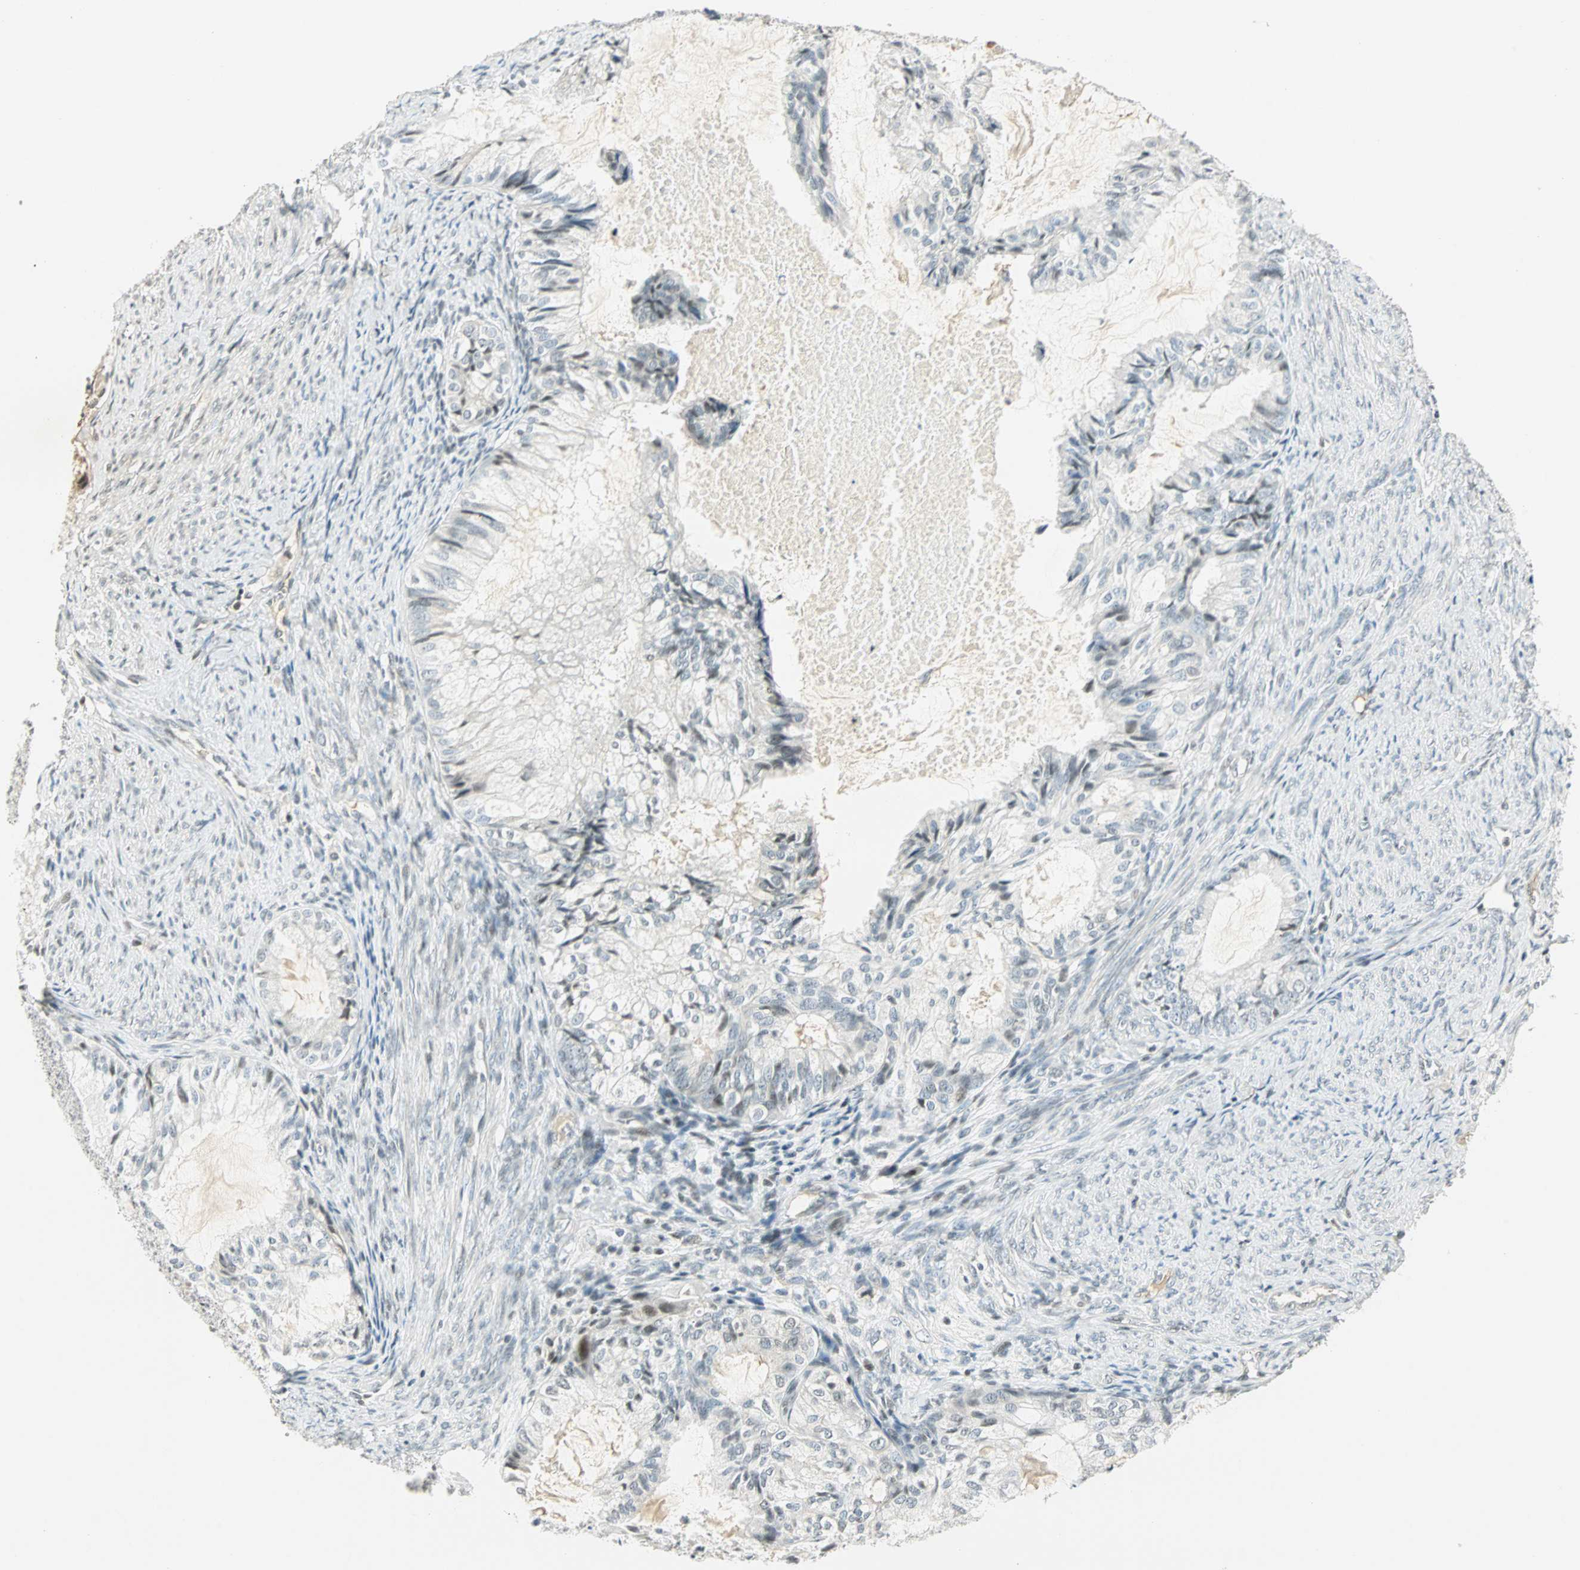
{"staining": {"intensity": "weak", "quantity": "<25%", "location": "nuclear"}, "tissue": "cervical cancer", "cell_type": "Tumor cells", "image_type": "cancer", "snomed": [{"axis": "morphology", "description": "Normal tissue, NOS"}, {"axis": "morphology", "description": "Adenocarcinoma, NOS"}, {"axis": "topography", "description": "Cervix"}, {"axis": "topography", "description": "Endometrium"}], "caption": "An image of human adenocarcinoma (cervical) is negative for staining in tumor cells.", "gene": "SMAD3", "patient": {"sex": "female", "age": 86}}